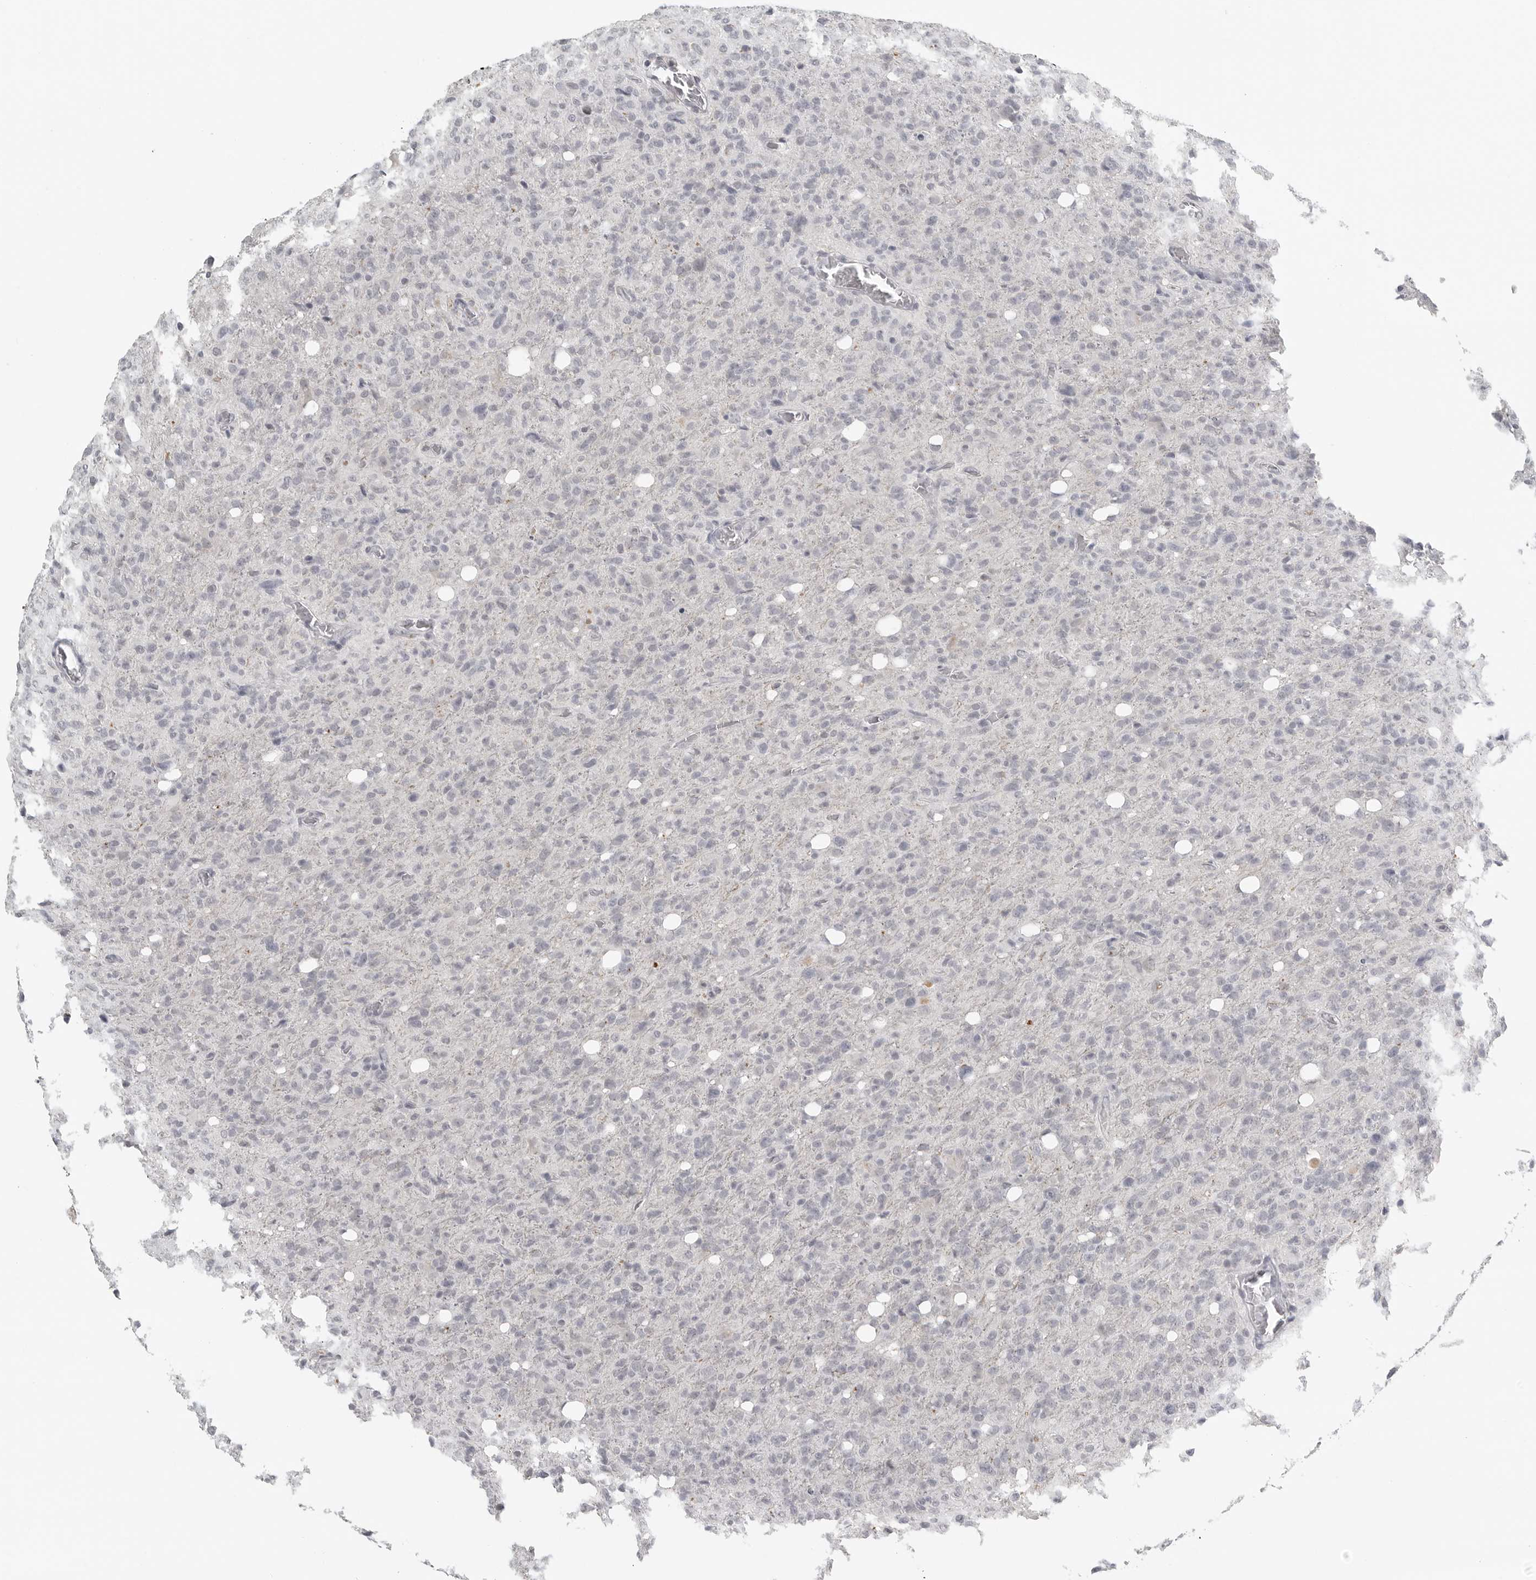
{"staining": {"intensity": "negative", "quantity": "none", "location": "none"}, "tissue": "glioma", "cell_type": "Tumor cells", "image_type": "cancer", "snomed": [{"axis": "morphology", "description": "Glioma, malignant, High grade"}, {"axis": "topography", "description": "Brain"}], "caption": "The photomicrograph shows no significant expression in tumor cells of glioma.", "gene": "BPIFA1", "patient": {"sex": "female", "age": 57}}